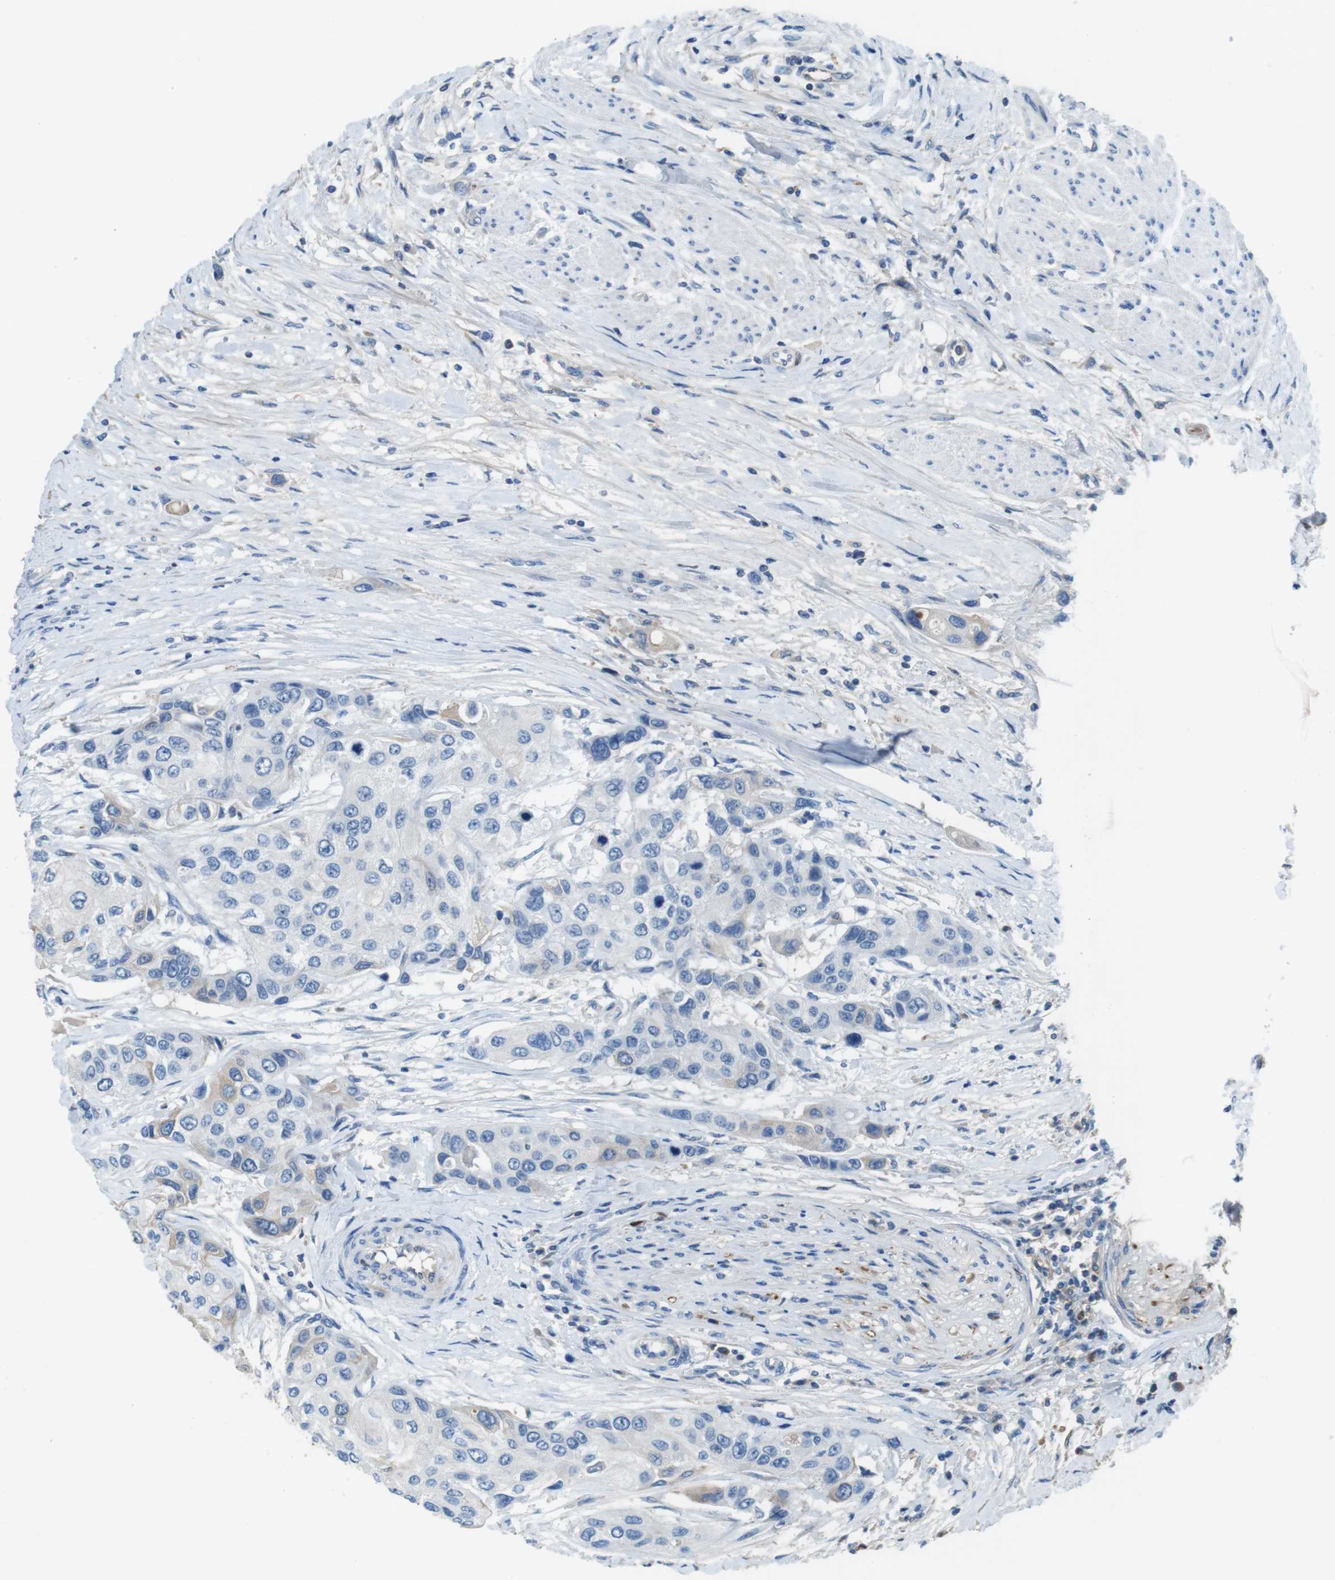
{"staining": {"intensity": "negative", "quantity": "none", "location": "none"}, "tissue": "urothelial cancer", "cell_type": "Tumor cells", "image_type": "cancer", "snomed": [{"axis": "morphology", "description": "Urothelial carcinoma, High grade"}, {"axis": "topography", "description": "Urinary bladder"}], "caption": "This is an immunohistochemistry (IHC) micrograph of human urothelial cancer. There is no staining in tumor cells.", "gene": "TMPRSS15", "patient": {"sex": "female", "age": 56}}